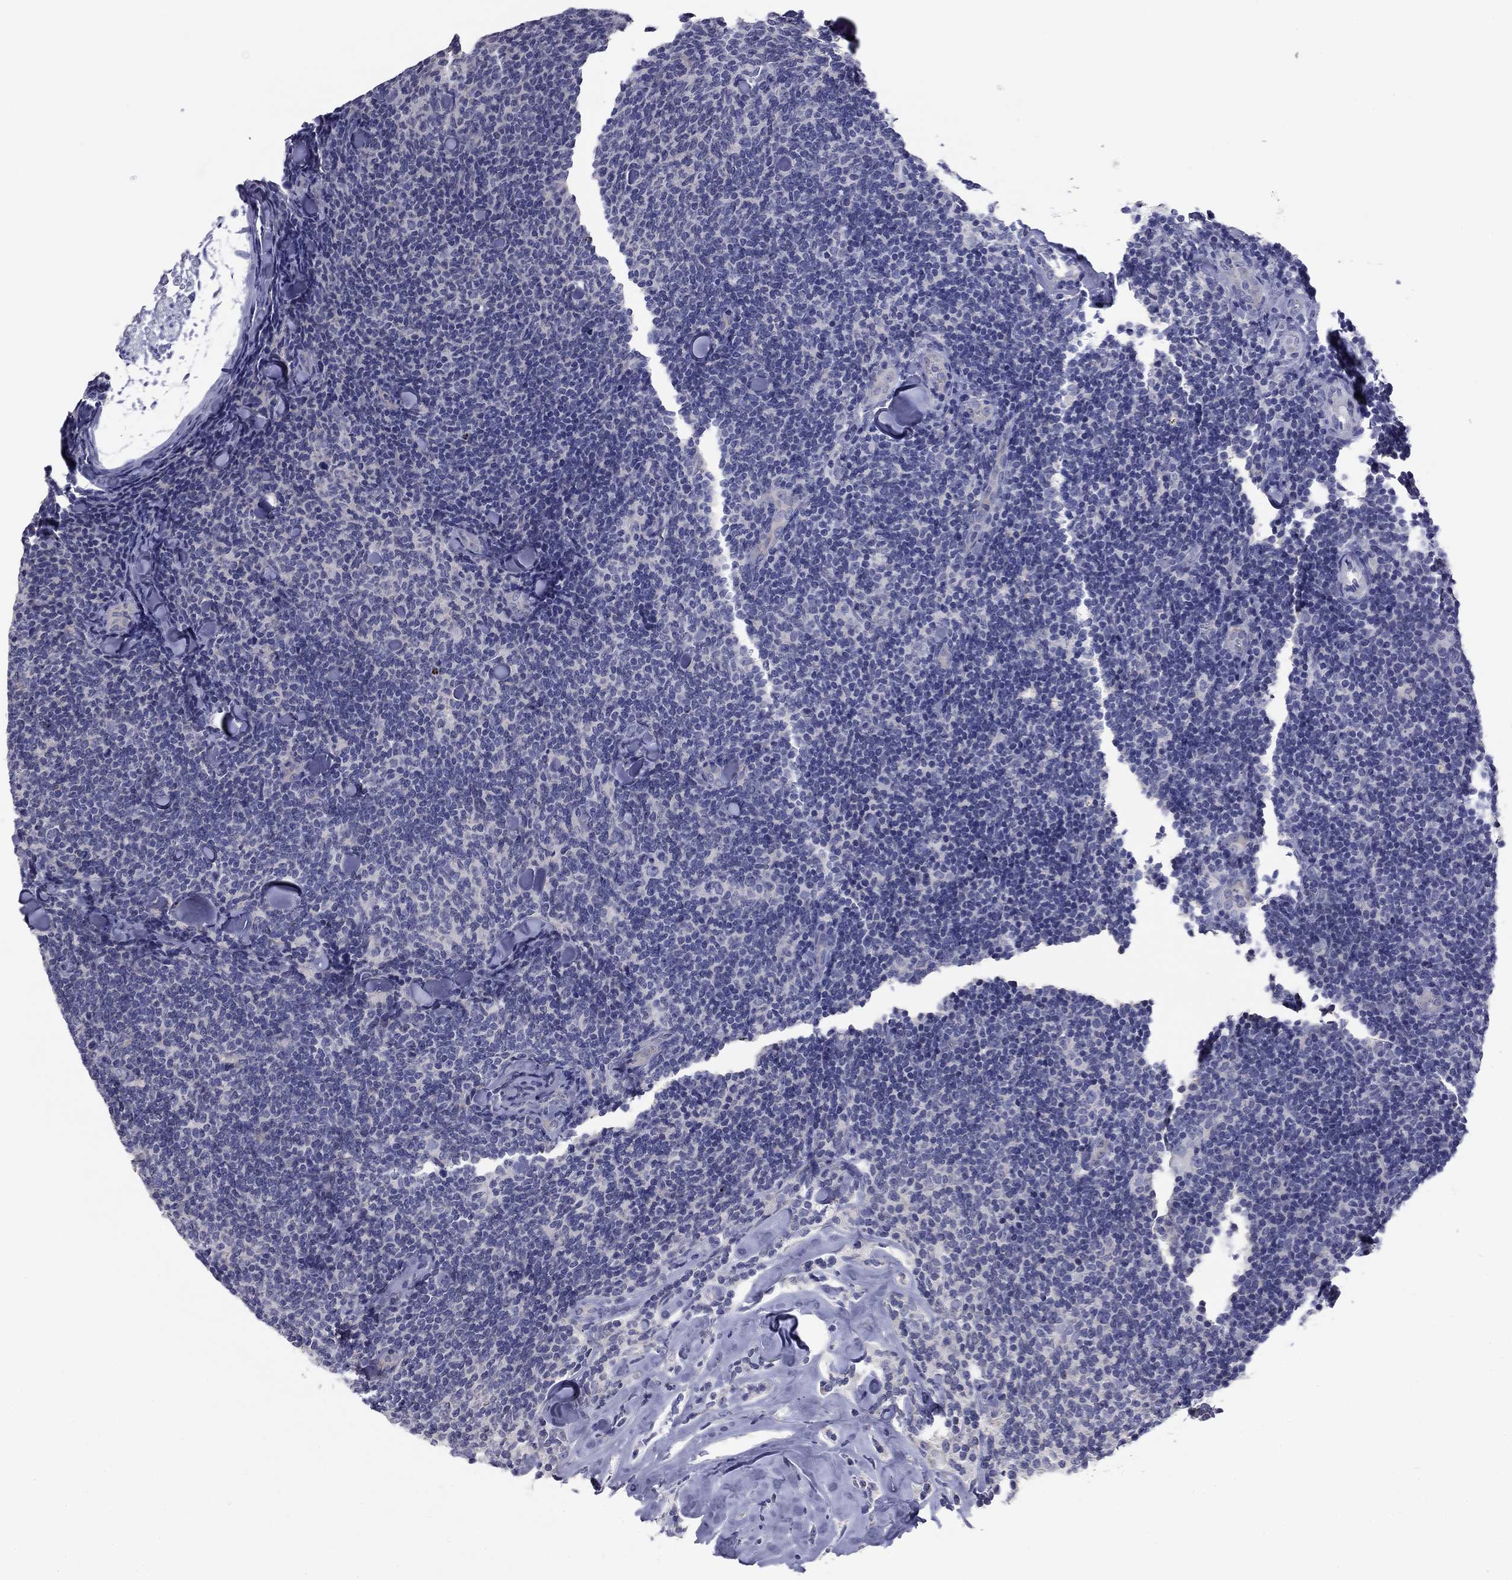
{"staining": {"intensity": "negative", "quantity": "none", "location": "none"}, "tissue": "lymphoma", "cell_type": "Tumor cells", "image_type": "cancer", "snomed": [{"axis": "morphology", "description": "Malignant lymphoma, non-Hodgkin's type, Low grade"}, {"axis": "topography", "description": "Lymph node"}], "caption": "Lymphoma stained for a protein using immunohistochemistry exhibits no positivity tumor cells.", "gene": "GRK7", "patient": {"sex": "female", "age": 56}}